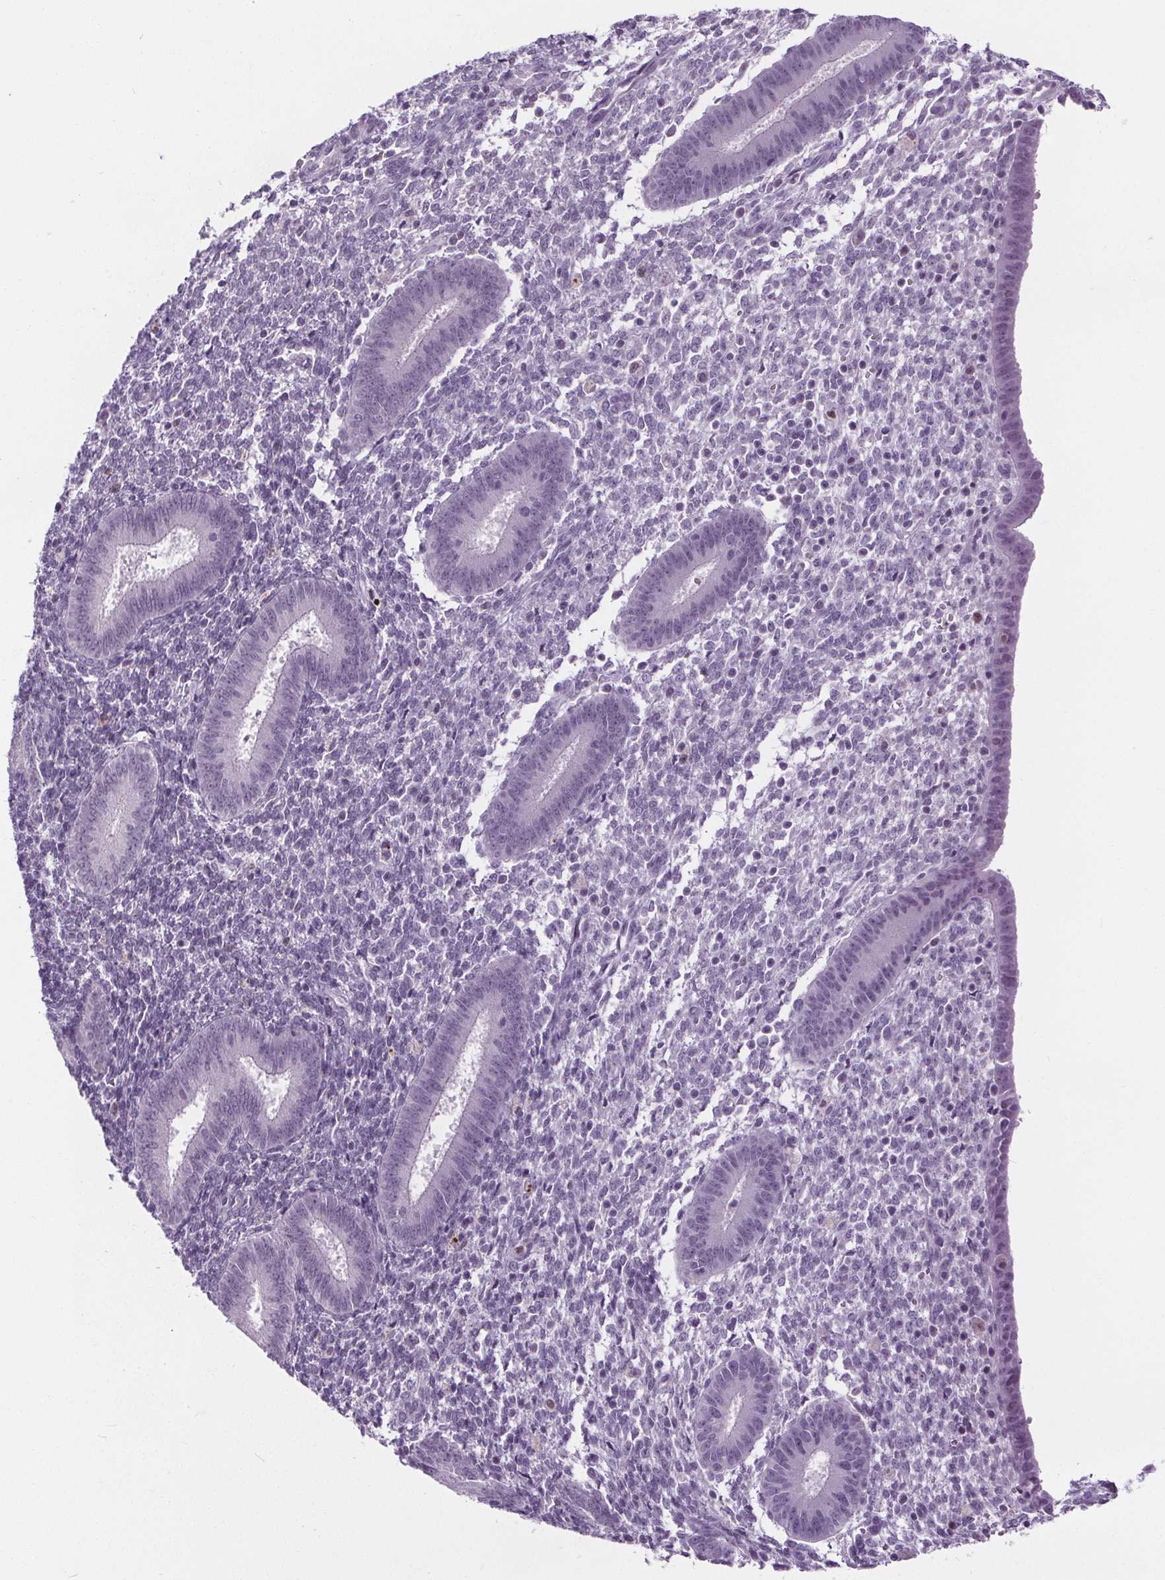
{"staining": {"intensity": "negative", "quantity": "none", "location": "none"}, "tissue": "endometrium", "cell_type": "Cells in endometrial stroma", "image_type": "normal", "snomed": [{"axis": "morphology", "description": "Normal tissue, NOS"}, {"axis": "topography", "description": "Endometrium"}], "caption": "DAB (3,3'-diaminobenzidine) immunohistochemical staining of benign endometrium shows no significant staining in cells in endometrial stroma. Brightfield microscopy of immunohistochemistry (IHC) stained with DAB (3,3'-diaminobenzidine) (brown) and hematoxylin (blue), captured at high magnification.", "gene": "TMEM240", "patient": {"sex": "female", "age": 25}}